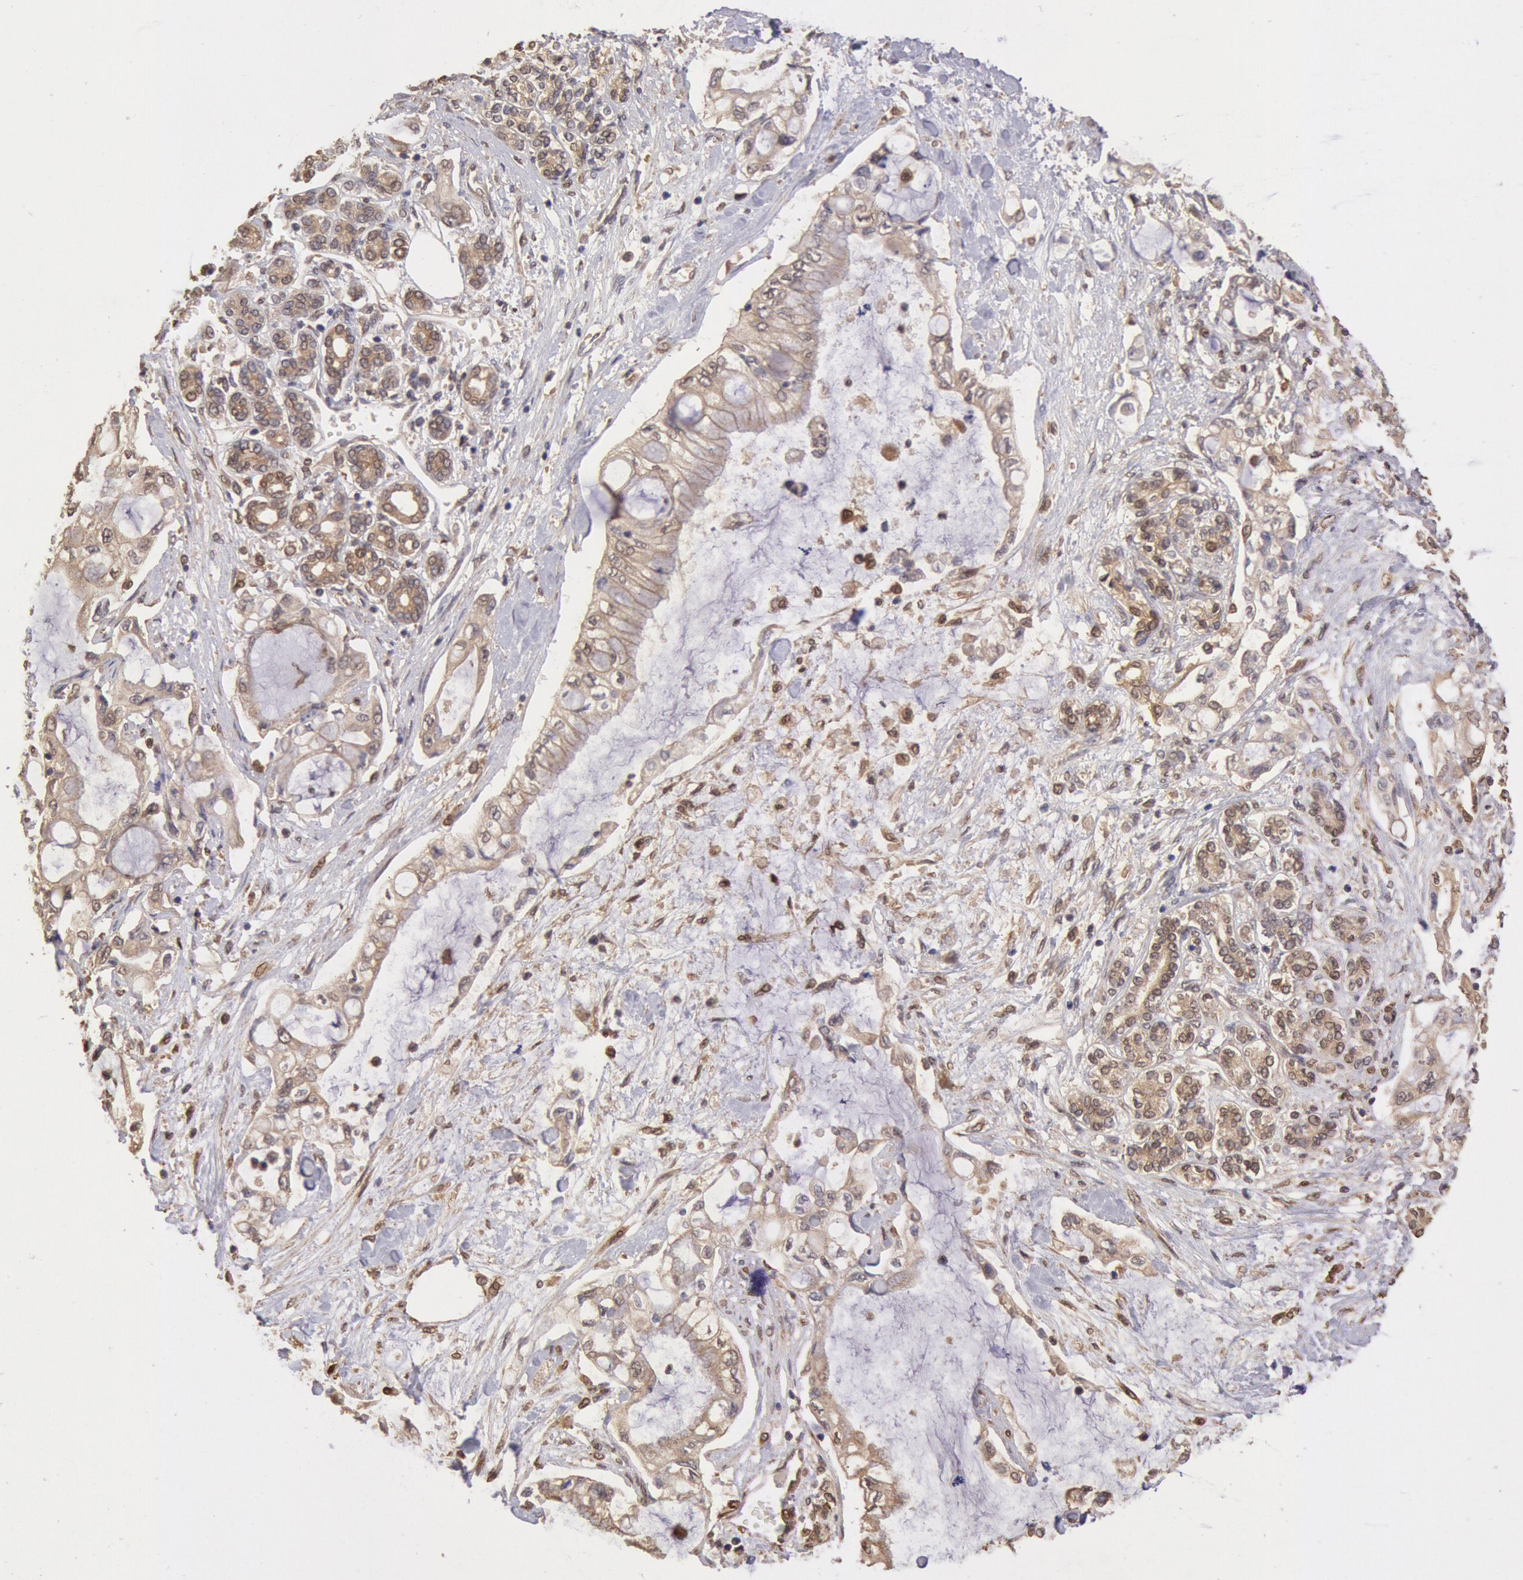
{"staining": {"intensity": "weak", "quantity": ">75%", "location": "cytoplasmic/membranous"}, "tissue": "pancreatic cancer", "cell_type": "Tumor cells", "image_type": "cancer", "snomed": [{"axis": "morphology", "description": "Adenocarcinoma, NOS"}, {"axis": "topography", "description": "Pancreas"}], "caption": "Protein expression analysis of pancreatic adenocarcinoma shows weak cytoplasmic/membranous staining in about >75% of tumor cells.", "gene": "COMT", "patient": {"sex": "female", "age": 70}}